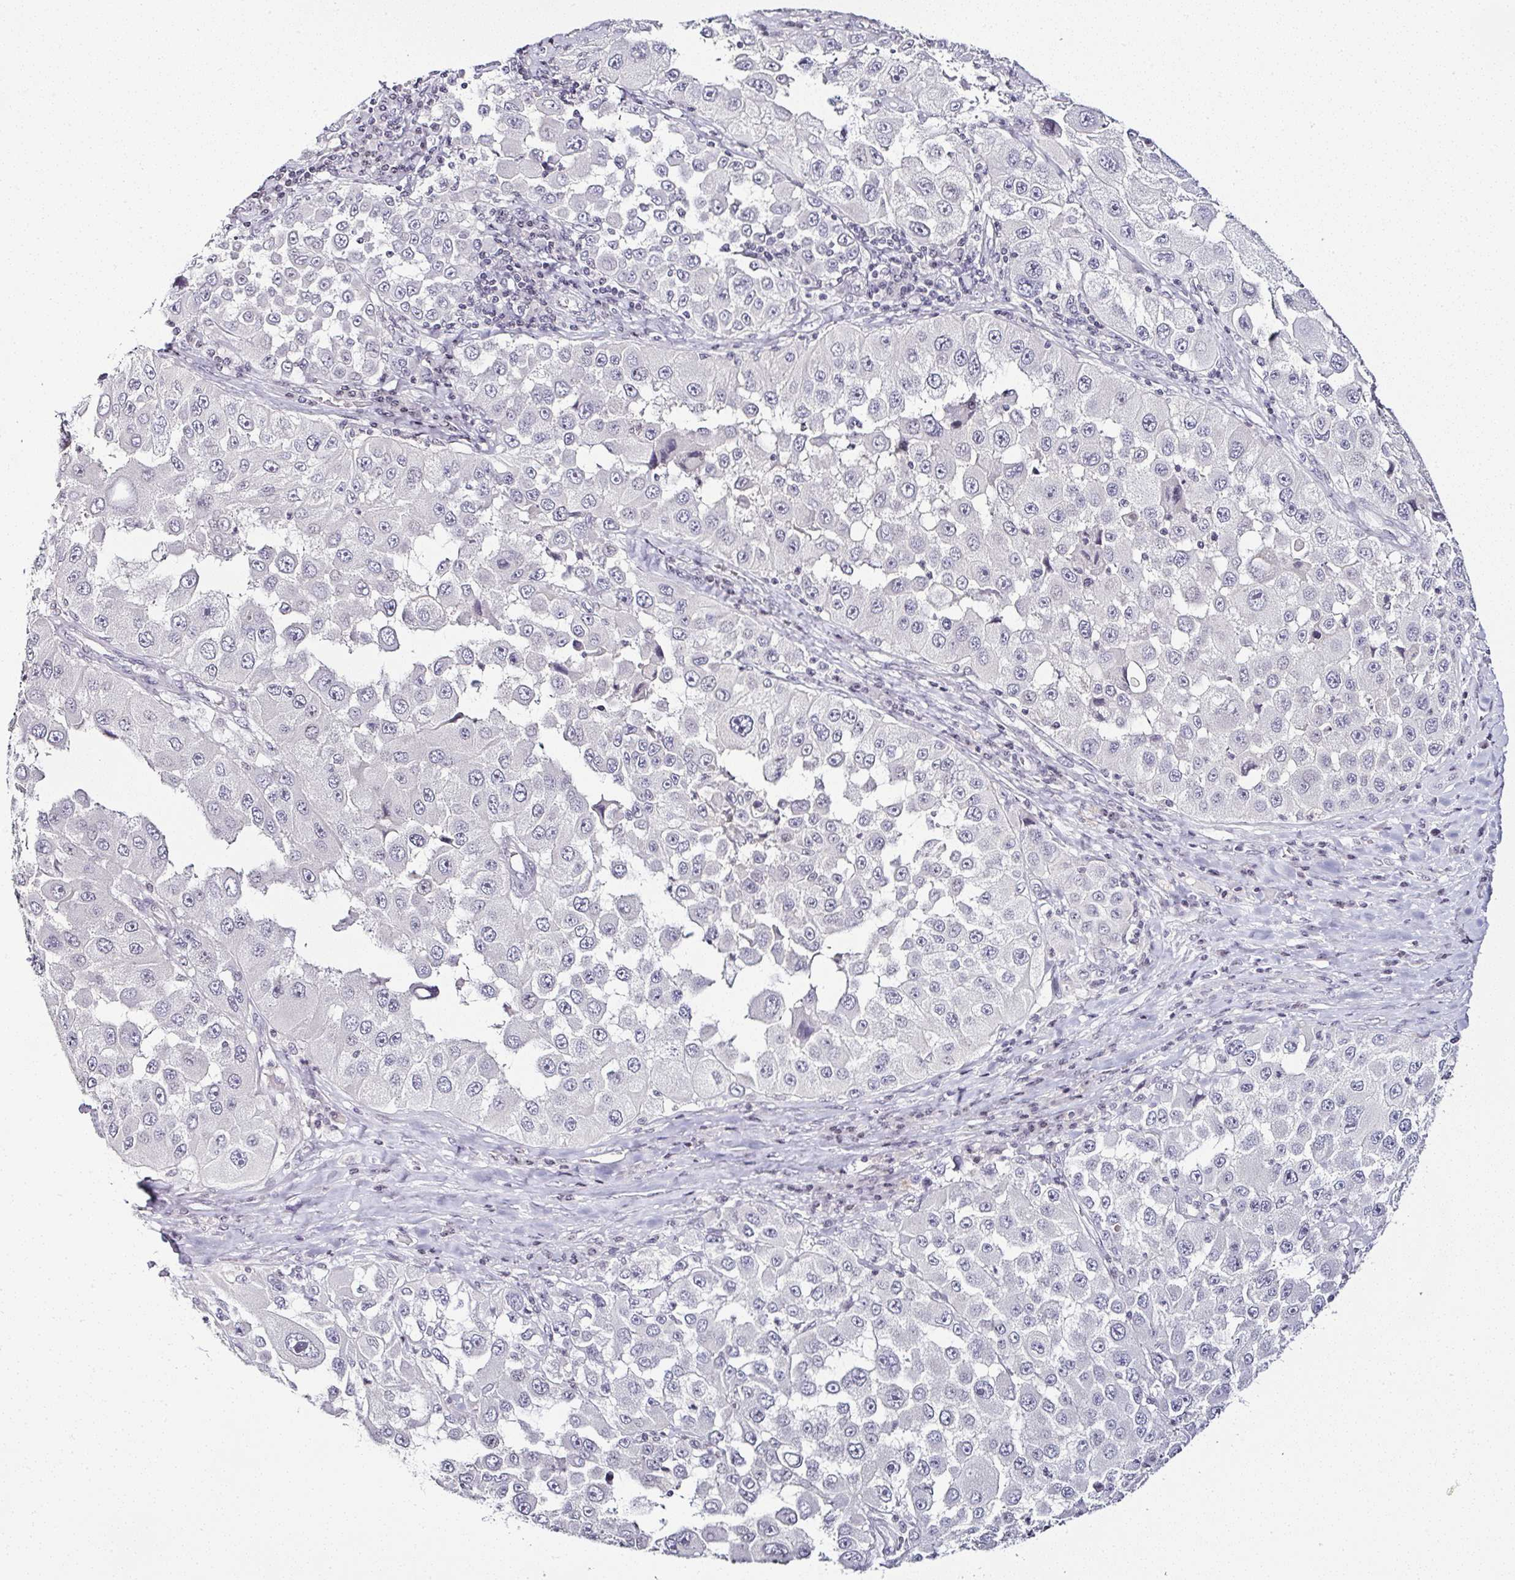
{"staining": {"intensity": "negative", "quantity": "none", "location": "none"}, "tissue": "melanoma", "cell_type": "Tumor cells", "image_type": "cancer", "snomed": [{"axis": "morphology", "description": "Malignant melanoma, Metastatic site"}, {"axis": "topography", "description": "Lymph node"}], "caption": "Immunohistochemistry photomicrograph of human malignant melanoma (metastatic site) stained for a protein (brown), which exhibits no staining in tumor cells. (DAB immunohistochemistry (IHC), high magnification).", "gene": "SERPINB3", "patient": {"sex": "male", "age": 62}}